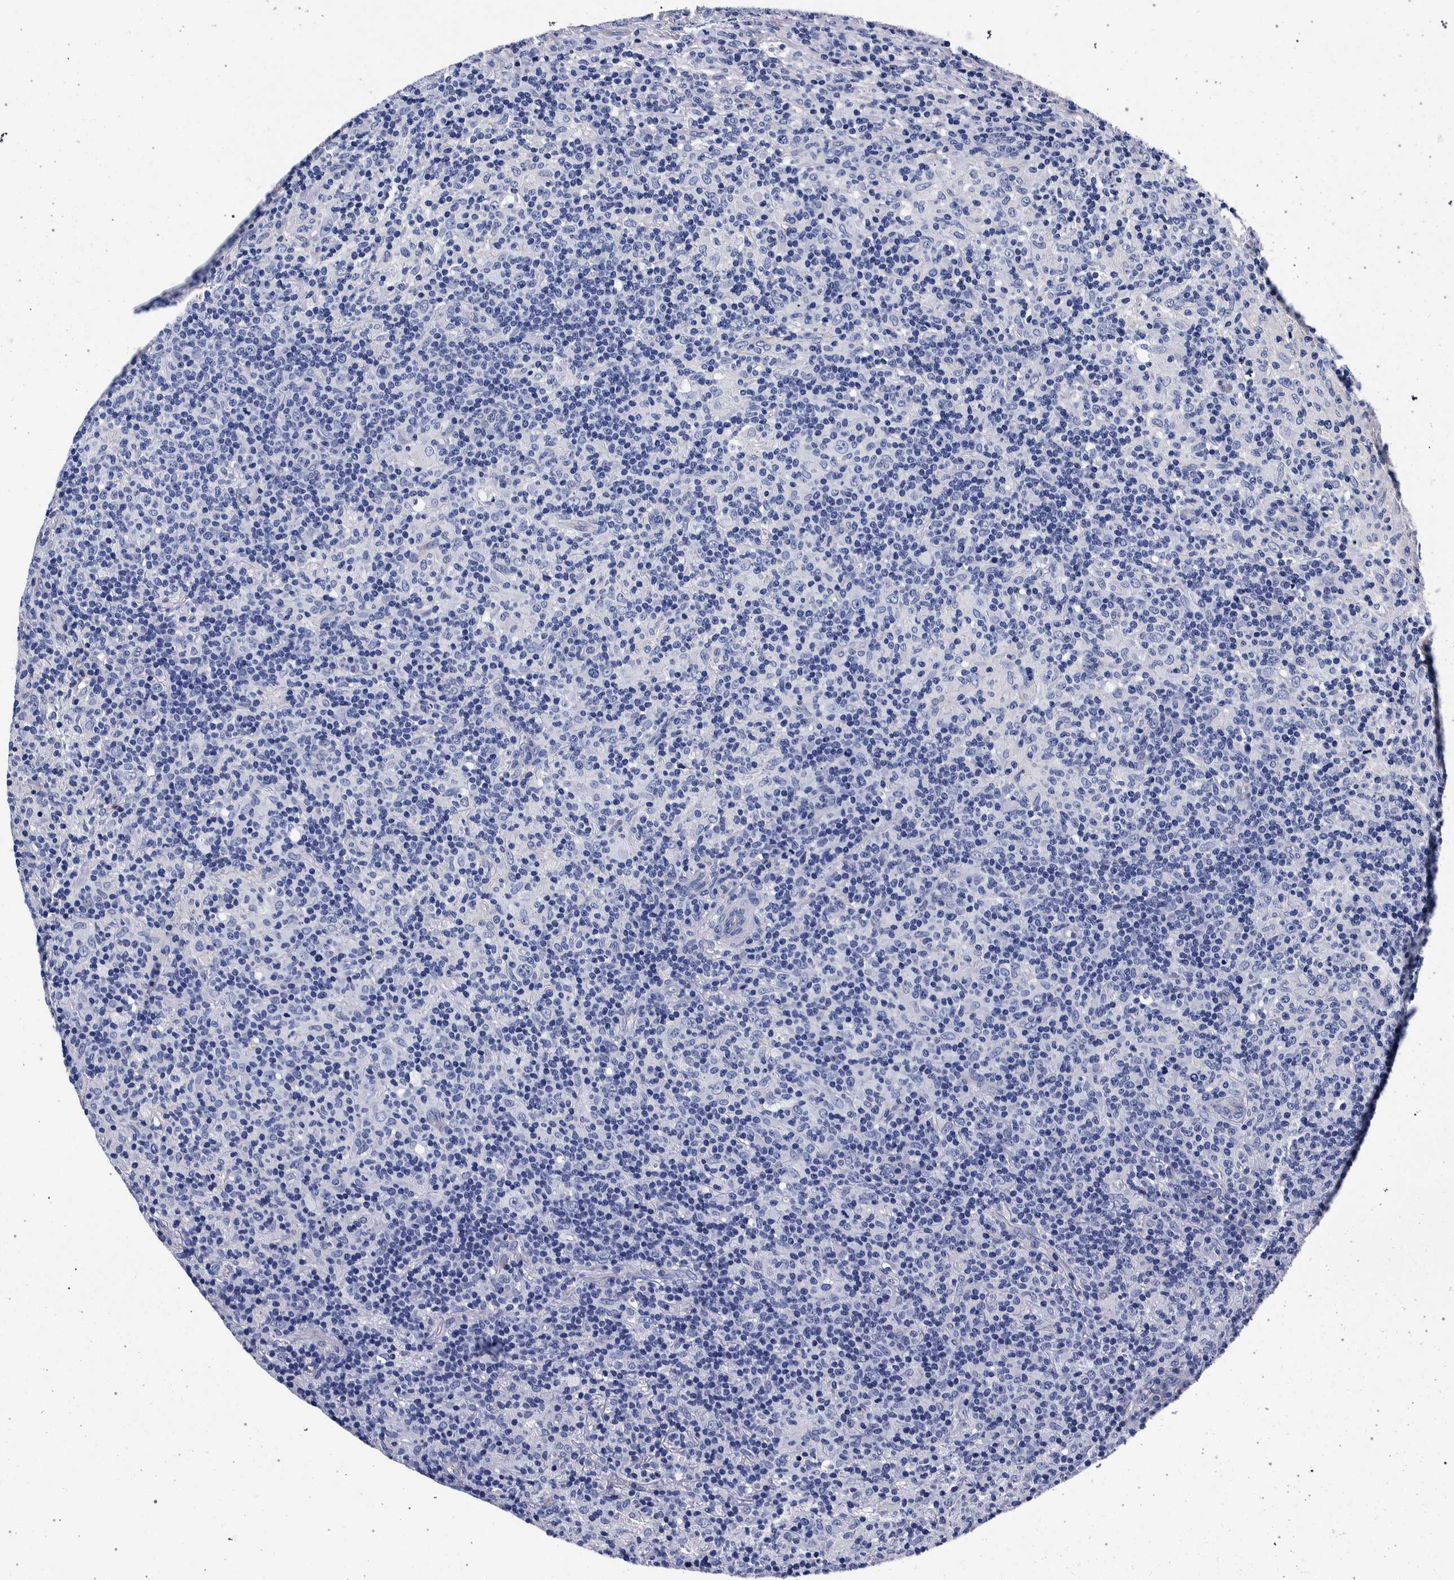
{"staining": {"intensity": "negative", "quantity": "none", "location": "none"}, "tissue": "lymphoma", "cell_type": "Tumor cells", "image_type": "cancer", "snomed": [{"axis": "morphology", "description": "Hodgkin's disease, NOS"}, {"axis": "topography", "description": "Lymph node"}], "caption": "Immunohistochemical staining of lymphoma reveals no significant positivity in tumor cells.", "gene": "NIBAN2", "patient": {"sex": "male", "age": 70}}